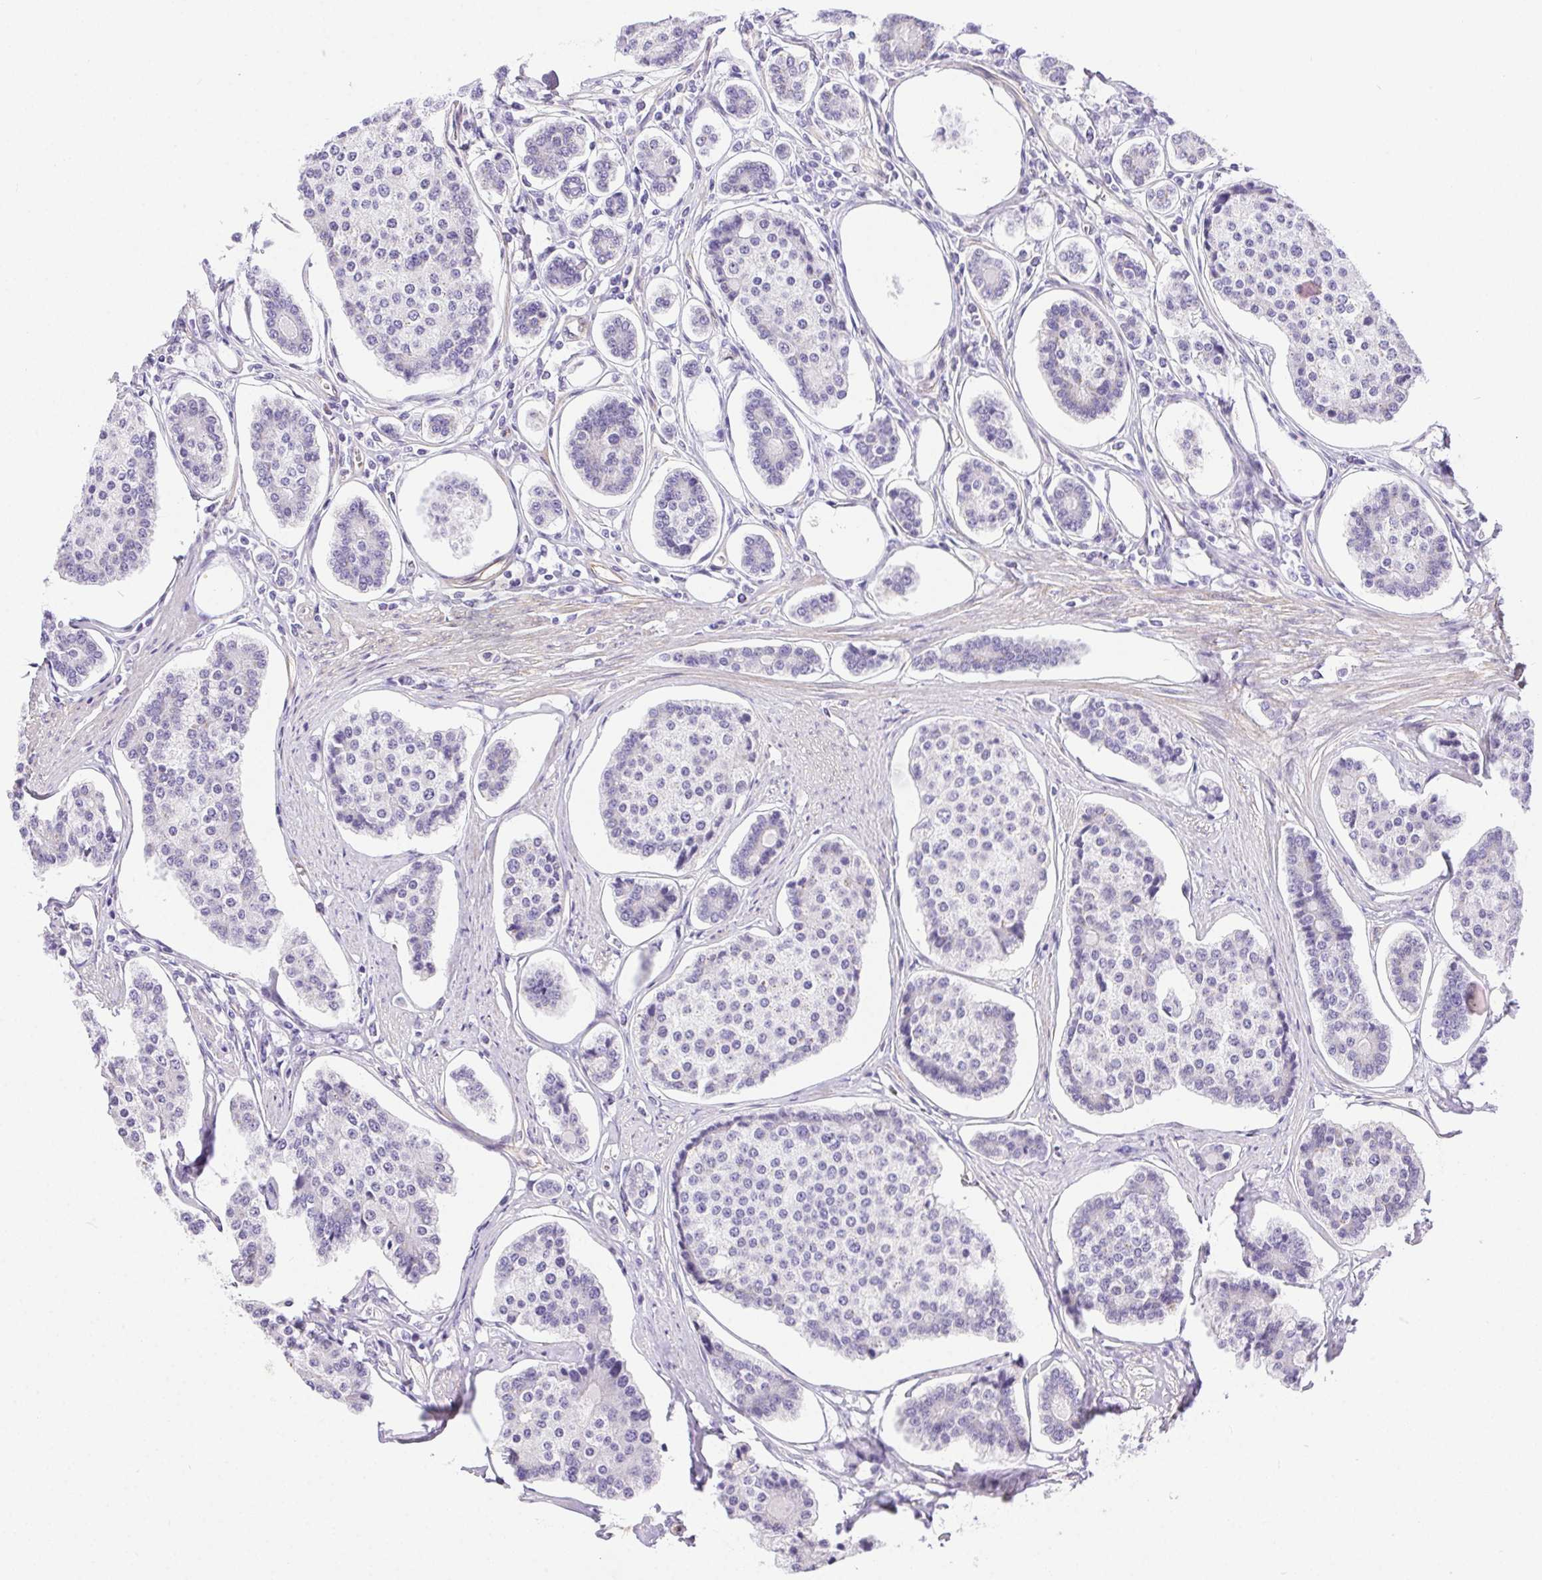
{"staining": {"intensity": "negative", "quantity": "none", "location": "none"}, "tissue": "carcinoid", "cell_type": "Tumor cells", "image_type": "cancer", "snomed": [{"axis": "morphology", "description": "Carcinoid, malignant, NOS"}, {"axis": "topography", "description": "Small intestine"}], "caption": "The micrograph reveals no significant expression in tumor cells of carcinoid. (DAB immunohistochemistry (IHC) visualized using brightfield microscopy, high magnification).", "gene": "SHCBP1L", "patient": {"sex": "female", "age": 65}}